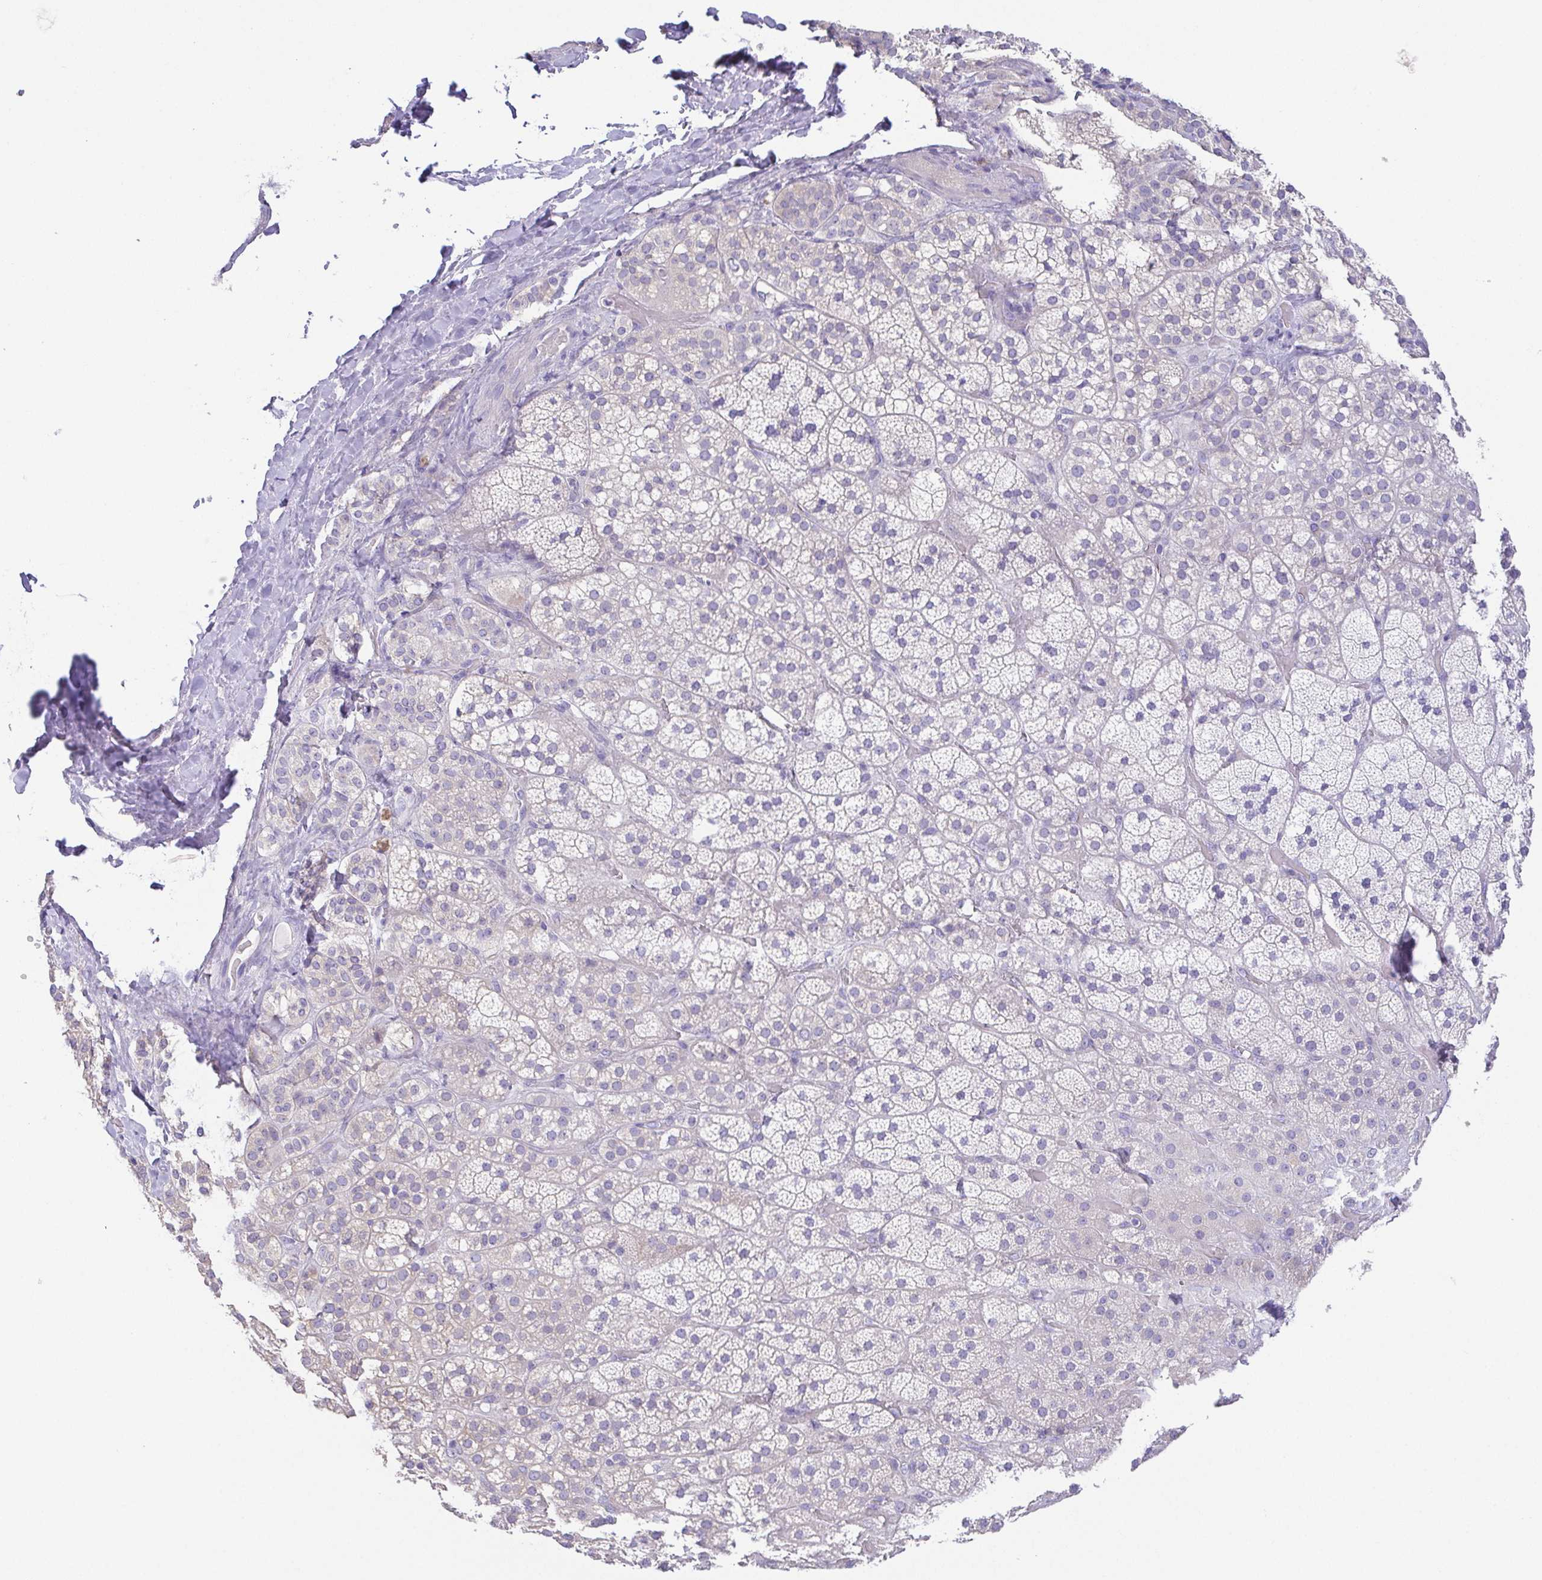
{"staining": {"intensity": "negative", "quantity": "none", "location": "none"}, "tissue": "adrenal gland", "cell_type": "Glandular cells", "image_type": "normal", "snomed": [{"axis": "morphology", "description": "Normal tissue, NOS"}, {"axis": "topography", "description": "Adrenal gland"}], "caption": "Immunohistochemistry (IHC) of benign human adrenal gland displays no positivity in glandular cells.", "gene": "PKDREJ", "patient": {"sex": "male", "age": 57}}